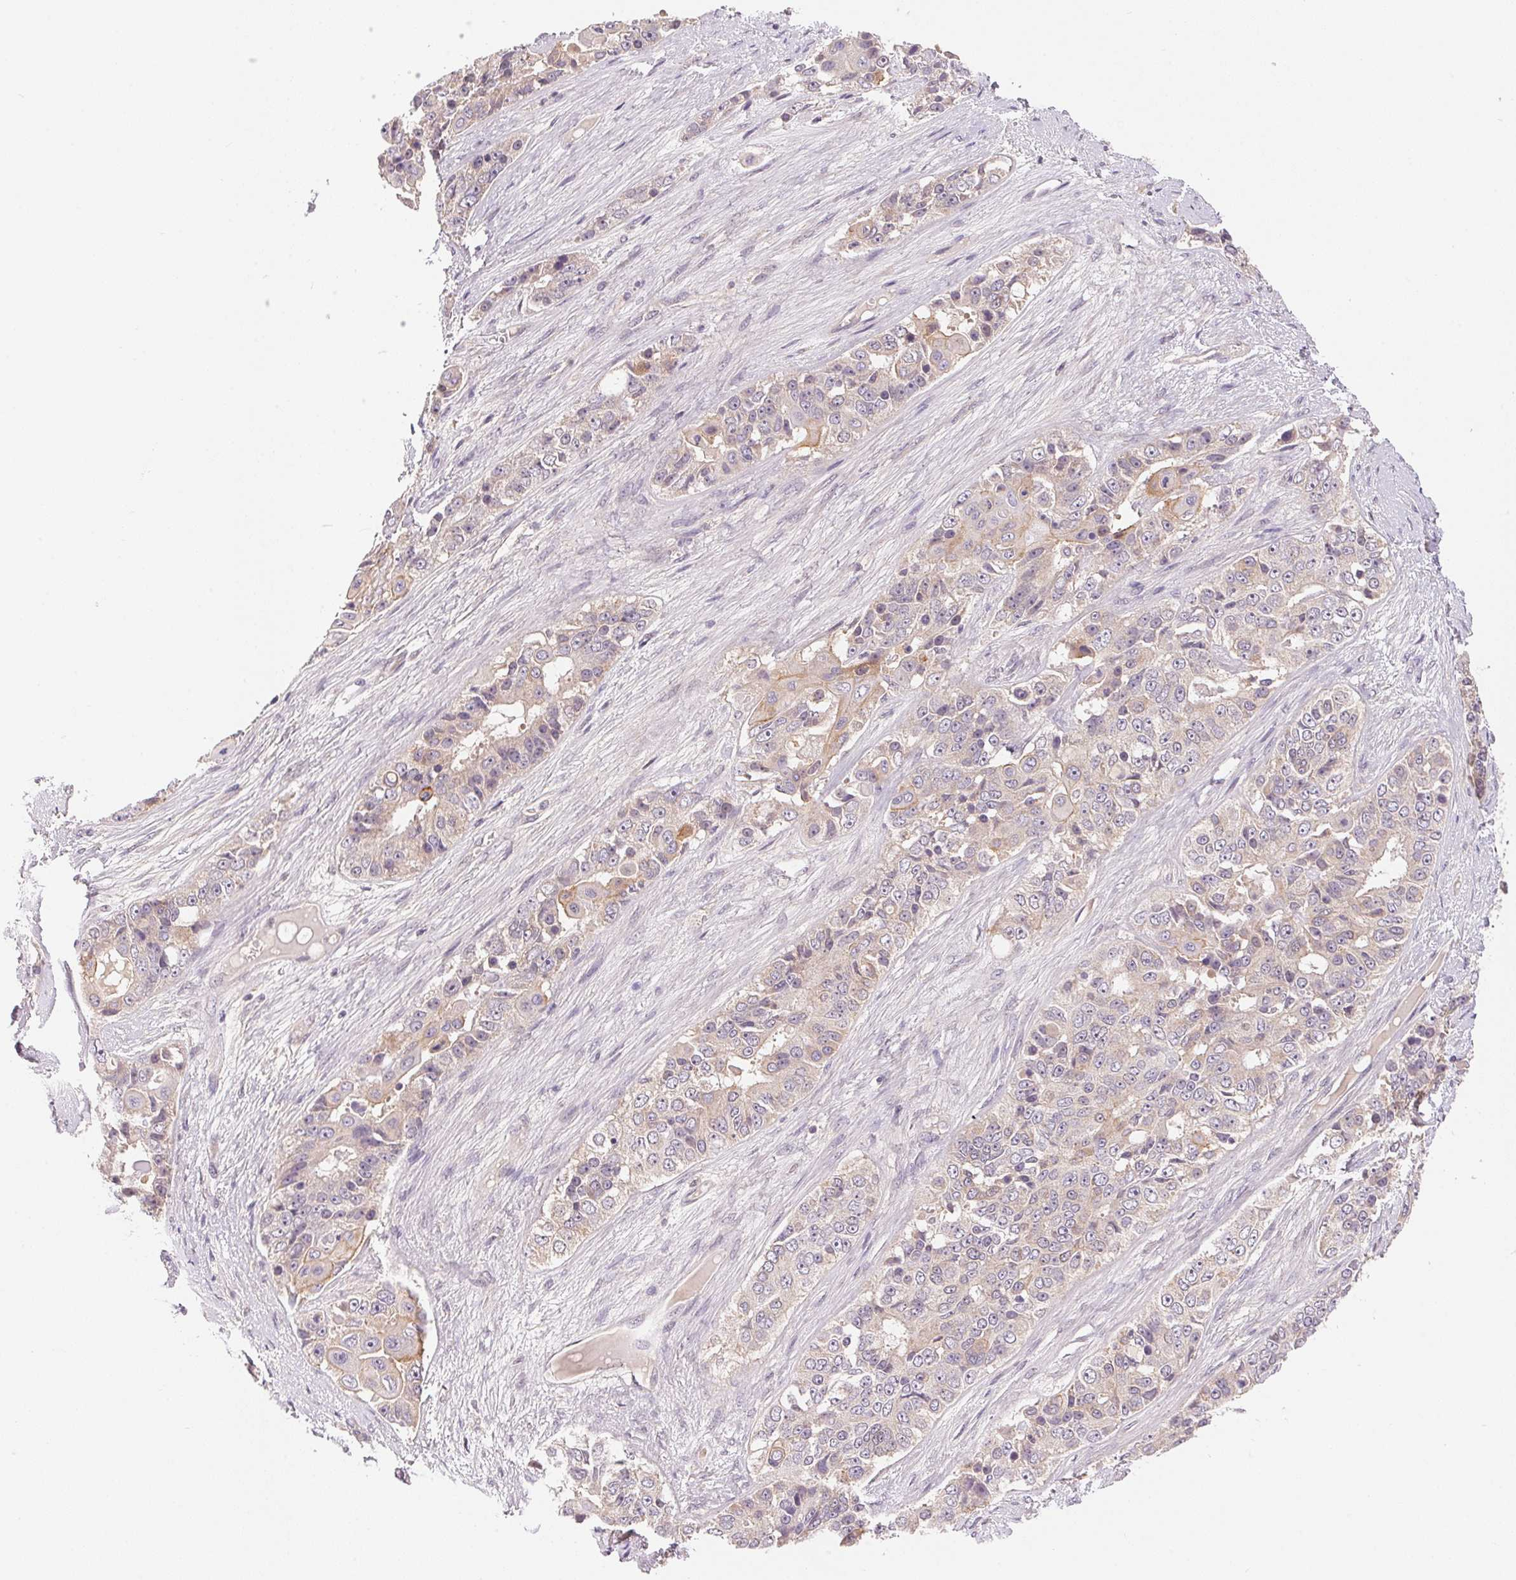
{"staining": {"intensity": "weak", "quantity": "<25%", "location": "cytoplasmic/membranous"}, "tissue": "ovarian cancer", "cell_type": "Tumor cells", "image_type": "cancer", "snomed": [{"axis": "morphology", "description": "Carcinoma, endometroid"}, {"axis": "topography", "description": "Ovary"}], "caption": "IHC photomicrograph of neoplastic tissue: human endometroid carcinoma (ovarian) stained with DAB (3,3'-diaminobenzidine) demonstrates no significant protein positivity in tumor cells.", "gene": "BNIP5", "patient": {"sex": "female", "age": 51}}